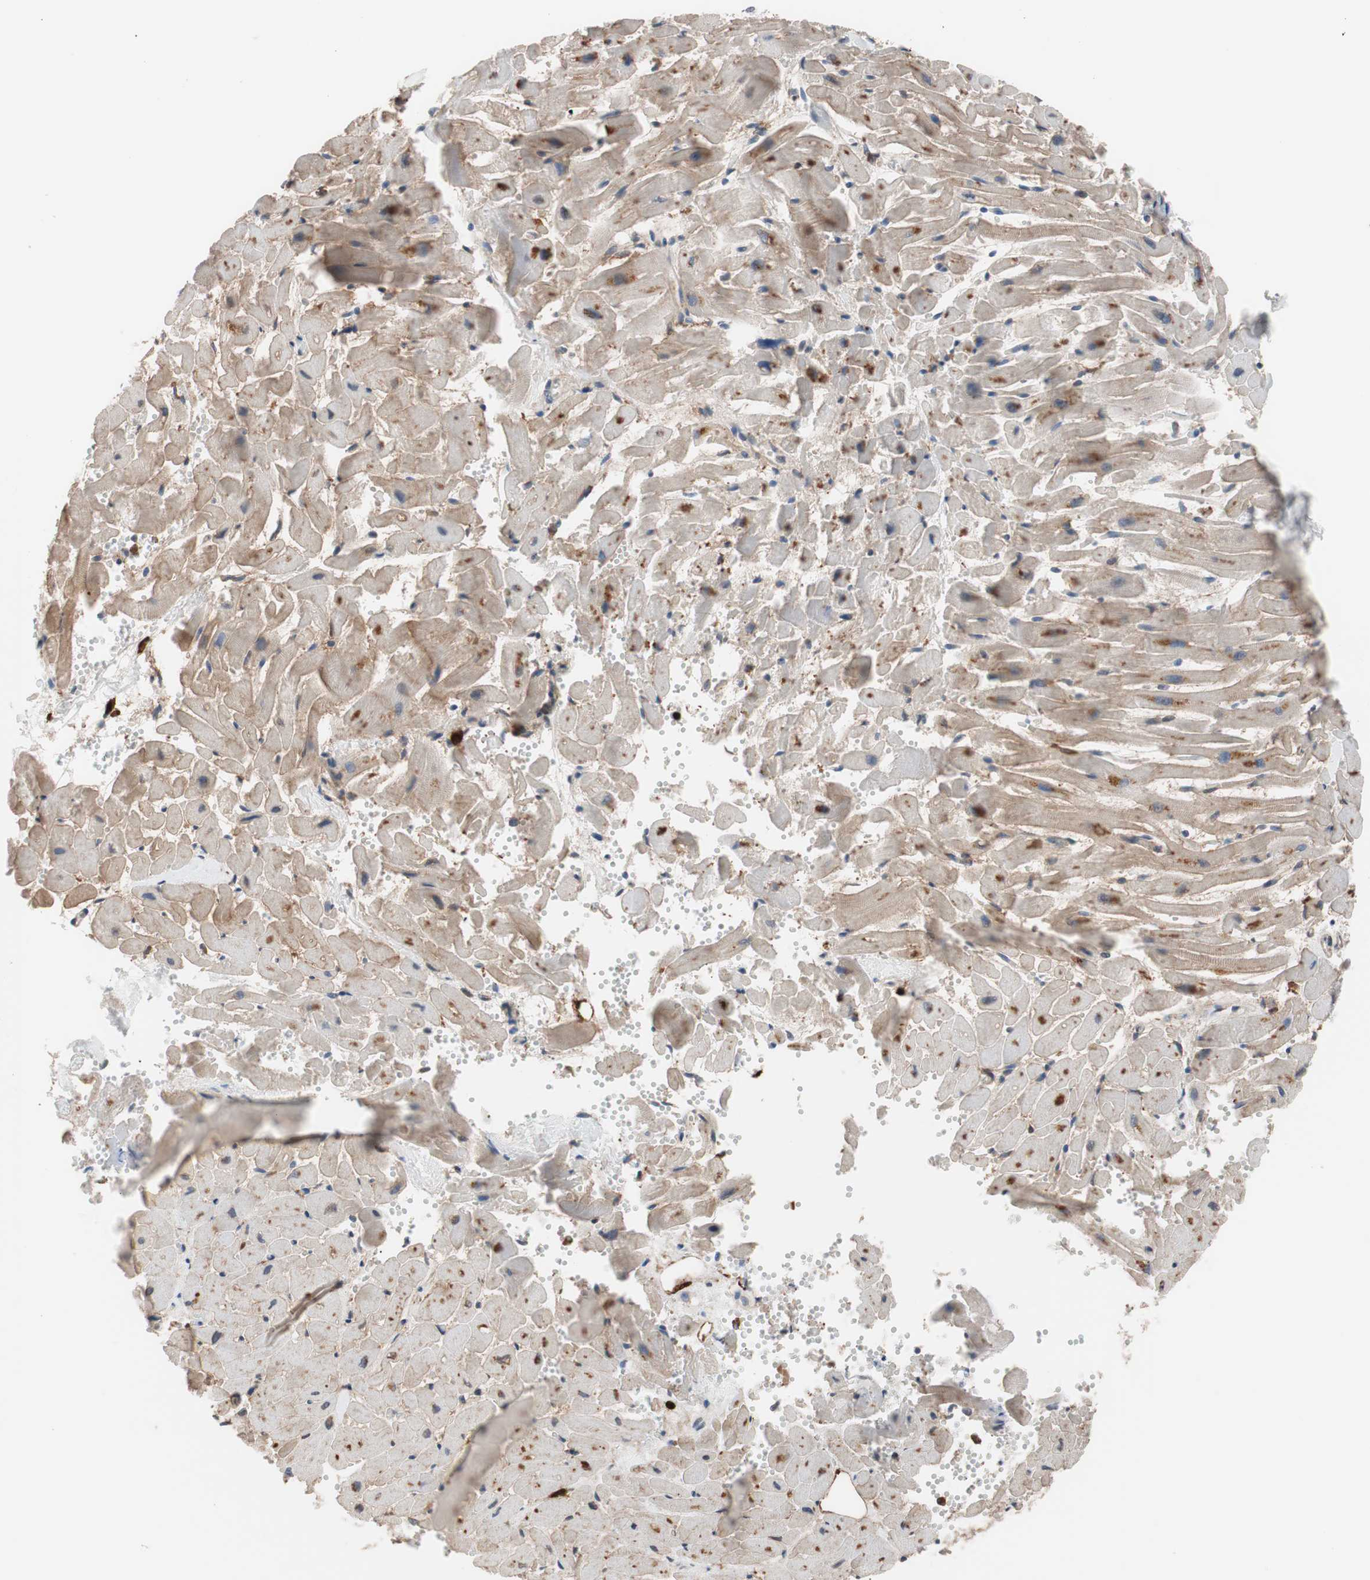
{"staining": {"intensity": "moderate", "quantity": "25%-75%", "location": "nuclear"}, "tissue": "heart muscle", "cell_type": "Cardiomyocytes", "image_type": "normal", "snomed": [{"axis": "morphology", "description": "Normal tissue, NOS"}, {"axis": "topography", "description": "Heart"}], "caption": "Cardiomyocytes reveal medium levels of moderate nuclear expression in approximately 25%-75% of cells in benign heart muscle. (DAB (3,3'-diaminobenzidine) IHC, brown staining for protein, blue staining for nuclei).", "gene": "LITAF", "patient": {"sex": "female", "age": 19}}